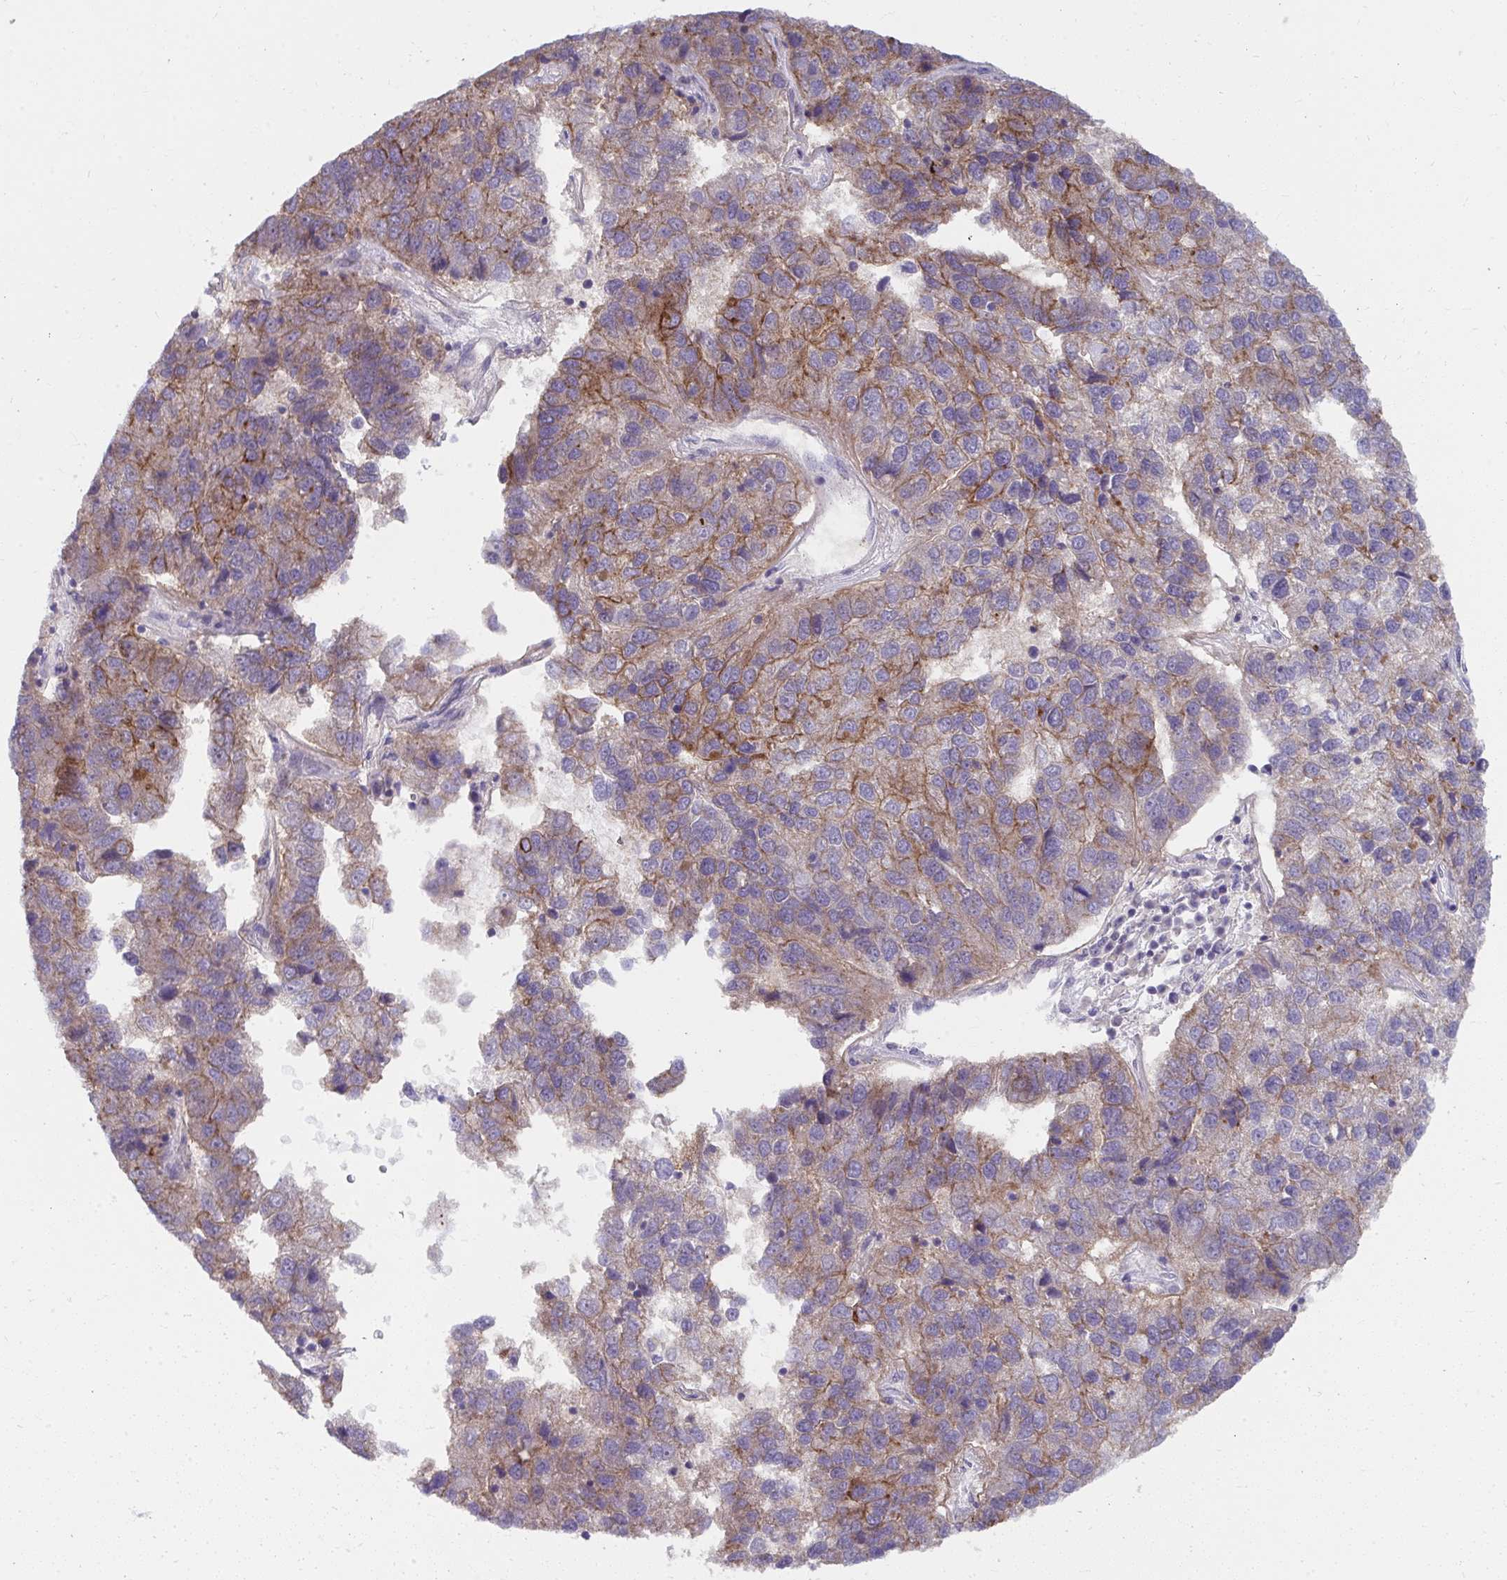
{"staining": {"intensity": "moderate", "quantity": "25%-75%", "location": "cytoplasmic/membranous"}, "tissue": "pancreatic cancer", "cell_type": "Tumor cells", "image_type": "cancer", "snomed": [{"axis": "morphology", "description": "Adenocarcinoma, NOS"}, {"axis": "topography", "description": "Pancreas"}], "caption": "Adenocarcinoma (pancreatic) stained with DAB (3,3'-diaminobenzidine) IHC displays medium levels of moderate cytoplasmic/membranous expression in about 25%-75% of tumor cells.", "gene": "MUS81", "patient": {"sex": "female", "age": 61}}